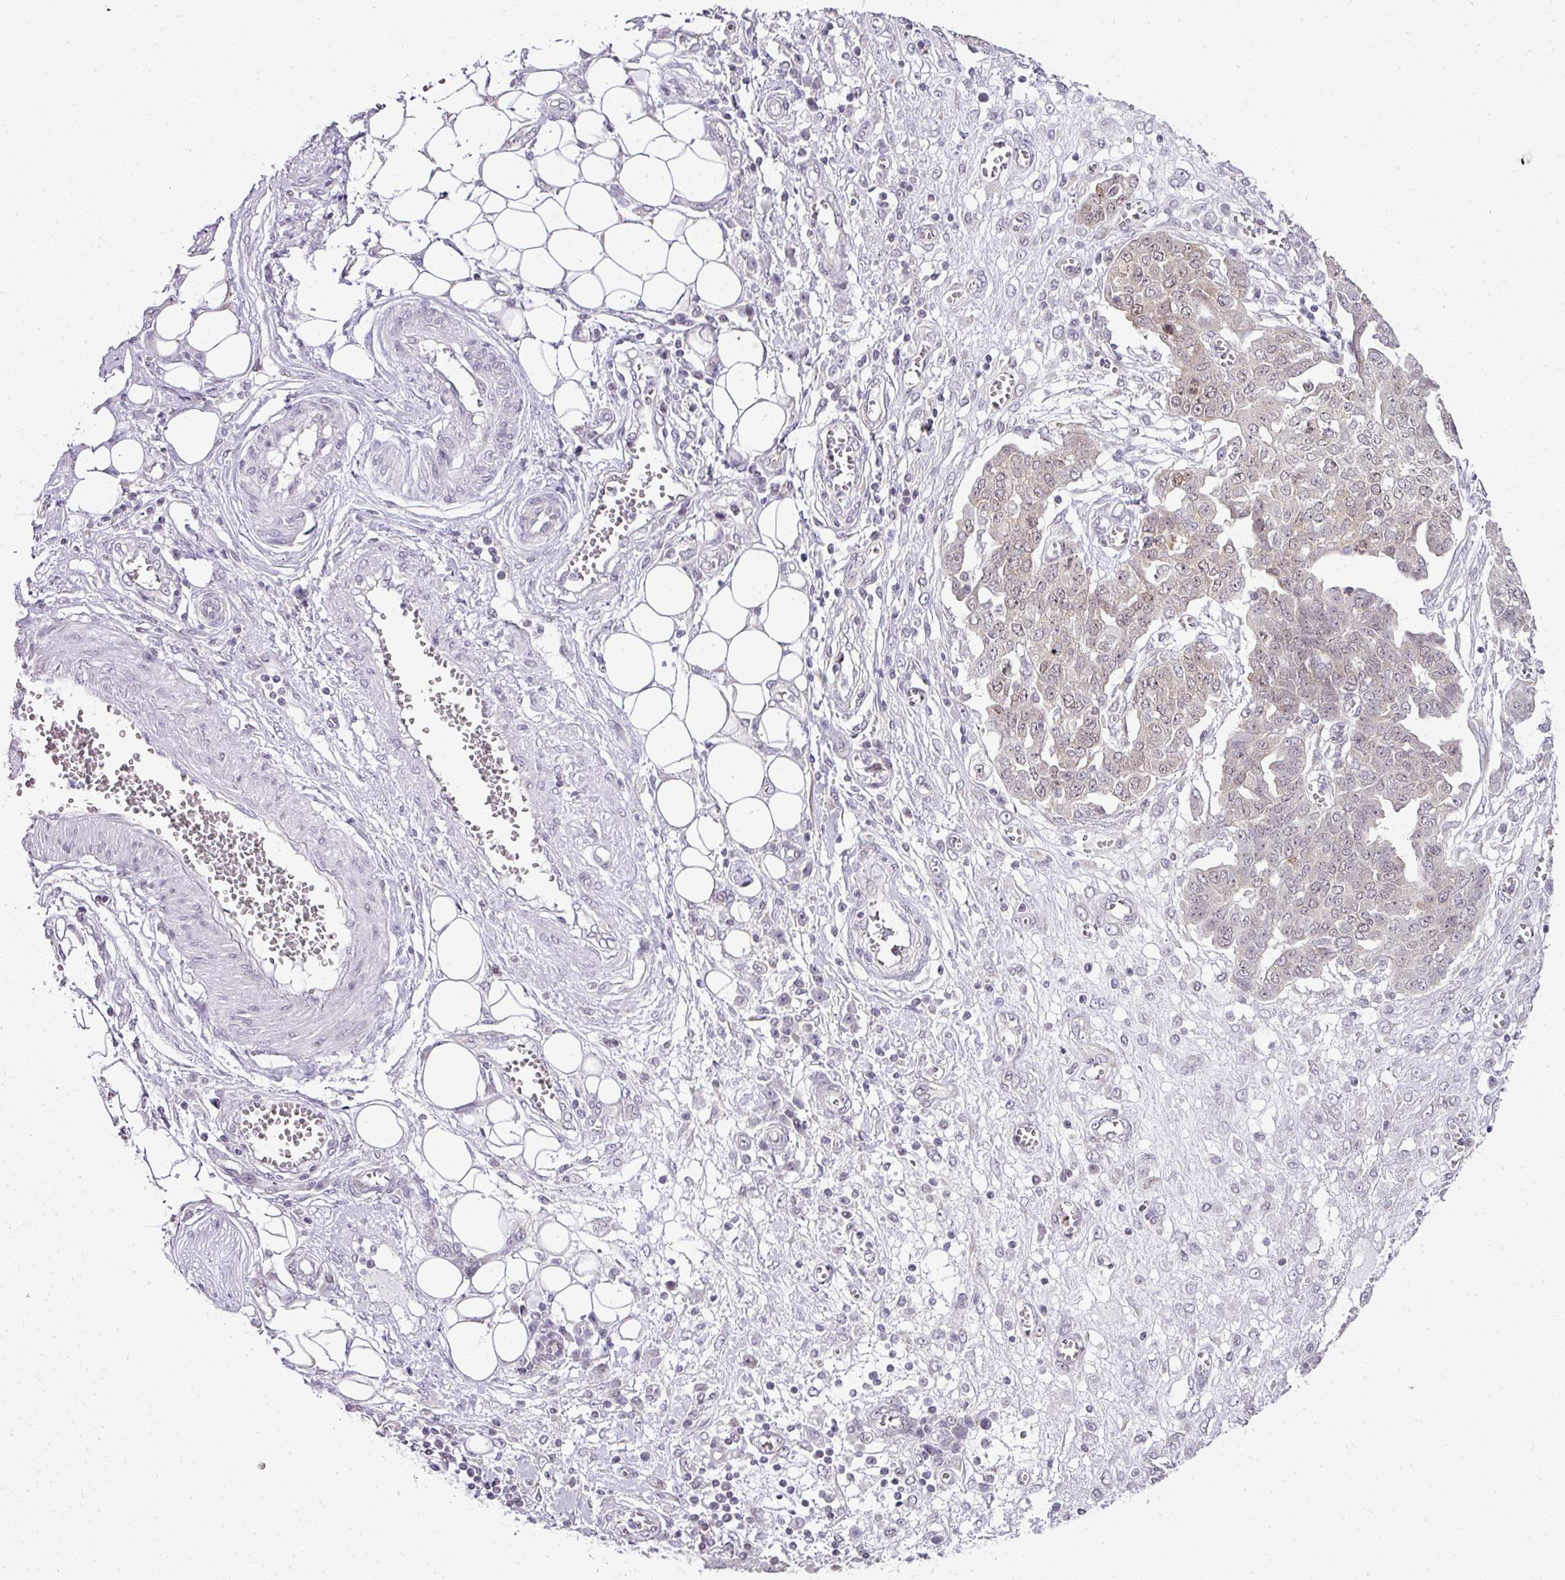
{"staining": {"intensity": "weak", "quantity": "25%-75%", "location": "nuclear"}, "tissue": "ovarian cancer", "cell_type": "Tumor cells", "image_type": "cancer", "snomed": [{"axis": "morphology", "description": "Cystadenocarcinoma, serous, NOS"}, {"axis": "topography", "description": "Soft tissue"}, {"axis": "topography", "description": "Ovary"}], "caption": "Human serous cystadenocarcinoma (ovarian) stained with a protein marker reveals weak staining in tumor cells.", "gene": "FAM32A", "patient": {"sex": "female", "age": 57}}